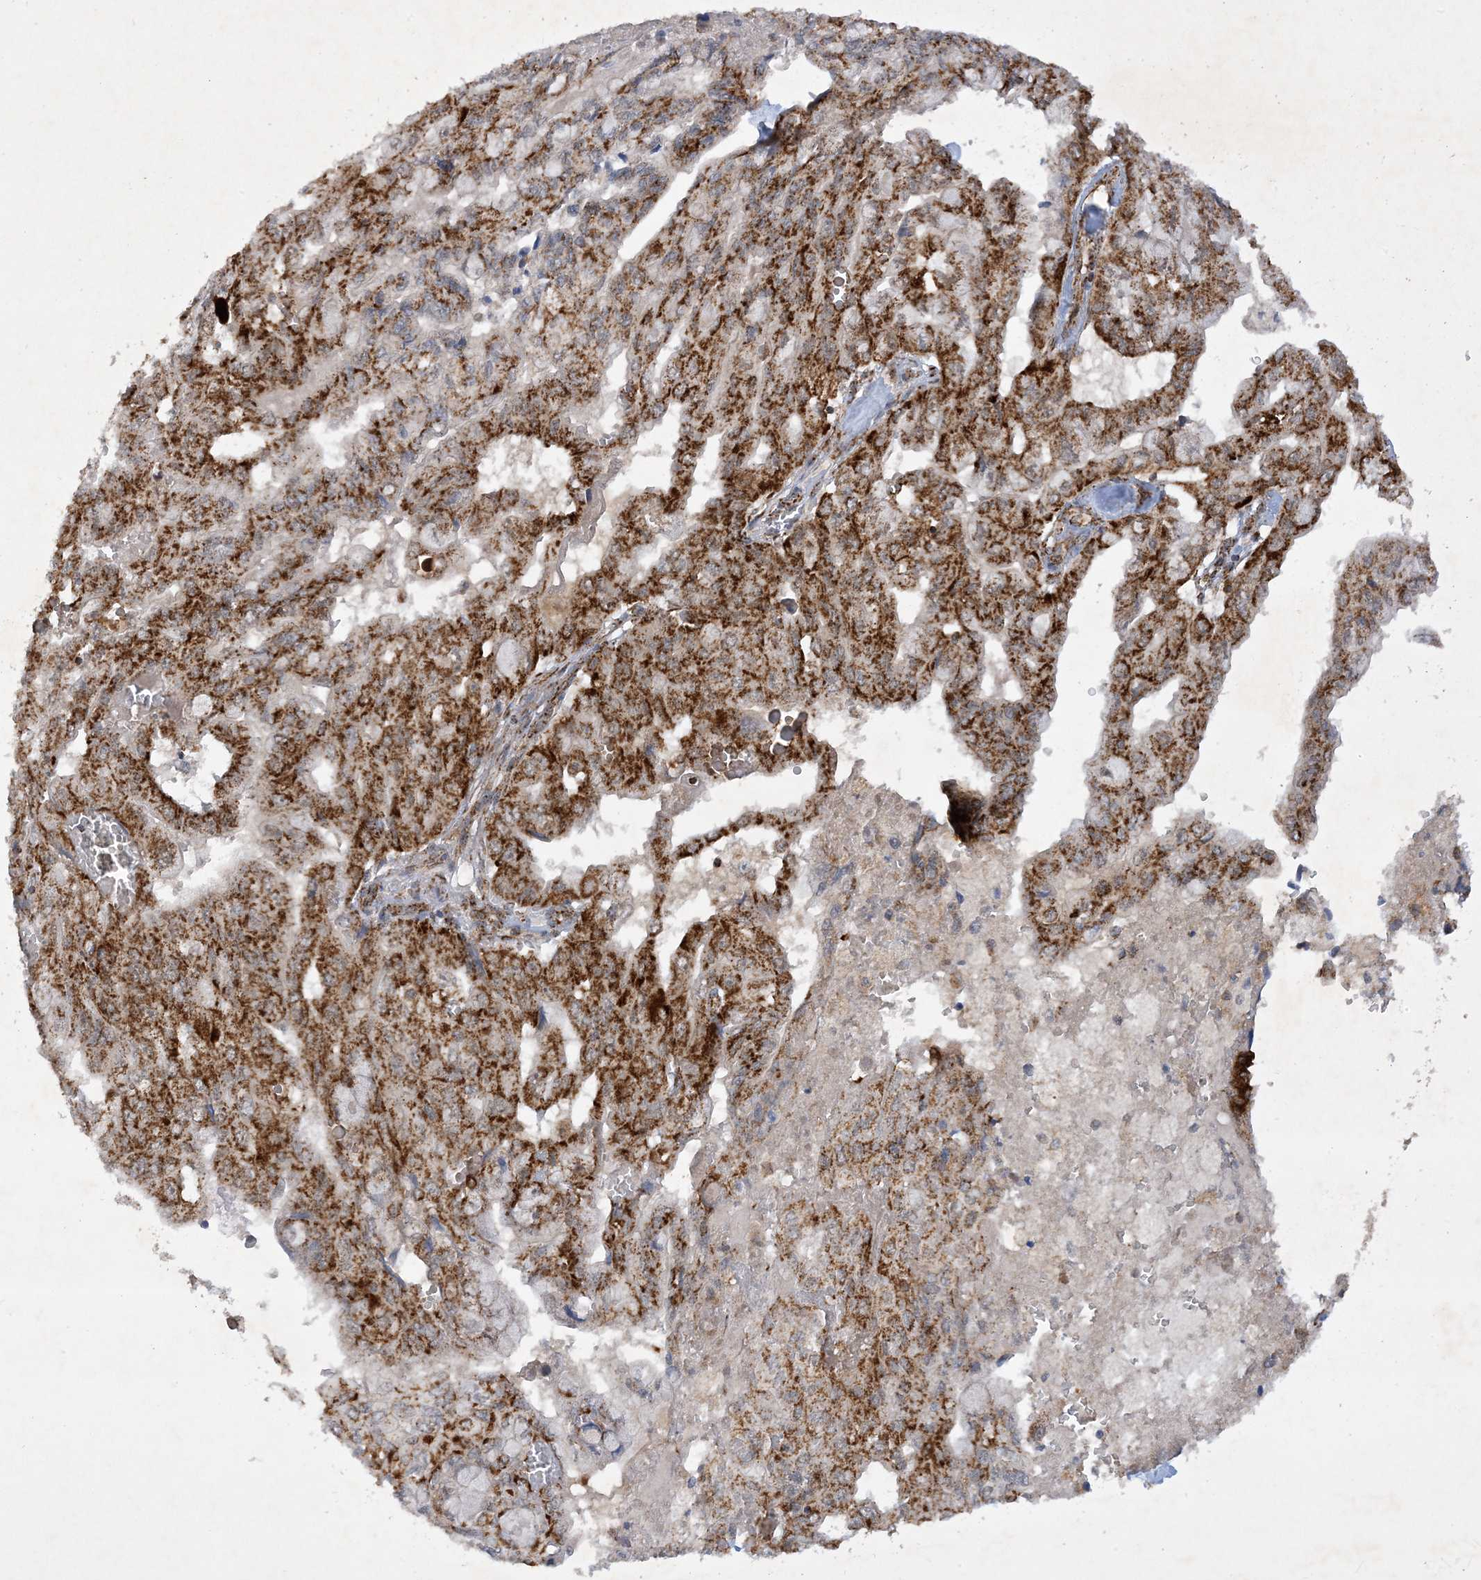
{"staining": {"intensity": "strong", "quantity": ">75%", "location": "cytoplasmic/membranous"}, "tissue": "pancreatic cancer", "cell_type": "Tumor cells", "image_type": "cancer", "snomed": [{"axis": "morphology", "description": "Adenocarcinoma, NOS"}, {"axis": "topography", "description": "Pancreas"}], "caption": "Immunohistochemical staining of human pancreatic cancer (adenocarcinoma) reveals high levels of strong cytoplasmic/membranous protein staining in approximately >75% of tumor cells. (DAB IHC, brown staining for protein, blue staining for nuclei).", "gene": "NDUFAF3", "patient": {"sex": "male", "age": 51}}